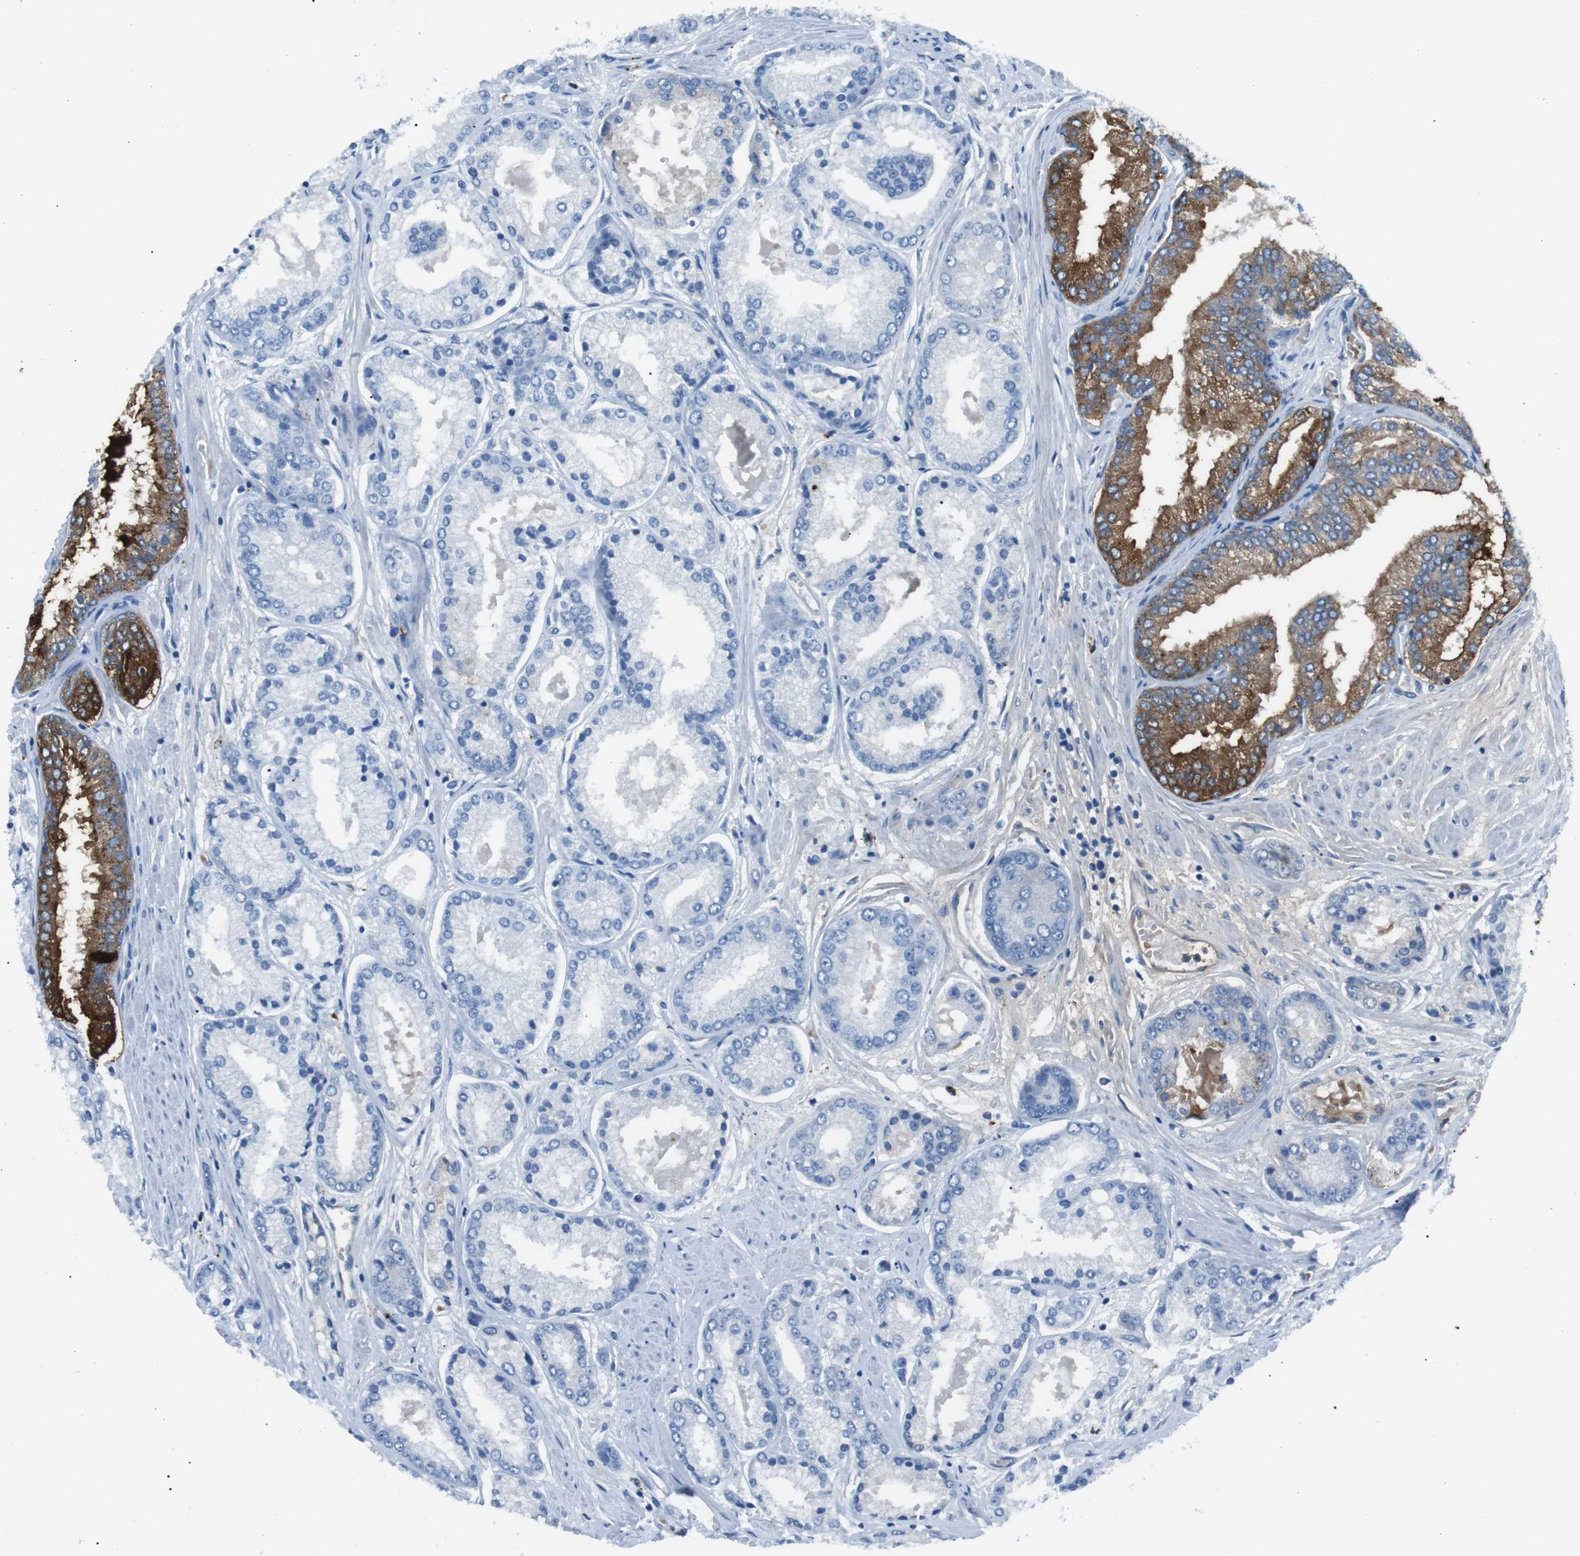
{"staining": {"intensity": "negative", "quantity": "none", "location": "none"}, "tissue": "prostate cancer", "cell_type": "Tumor cells", "image_type": "cancer", "snomed": [{"axis": "morphology", "description": "Adenocarcinoma, High grade"}, {"axis": "topography", "description": "Prostate"}], "caption": "Immunohistochemistry histopathology image of high-grade adenocarcinoma (prostate) stained for a protein (brown), which exhibits no positivity in tumor cells. Nuclei are stained in blue.", "gene": "B4GALNT2", "patient": {"sex": "male", "age": 59}}